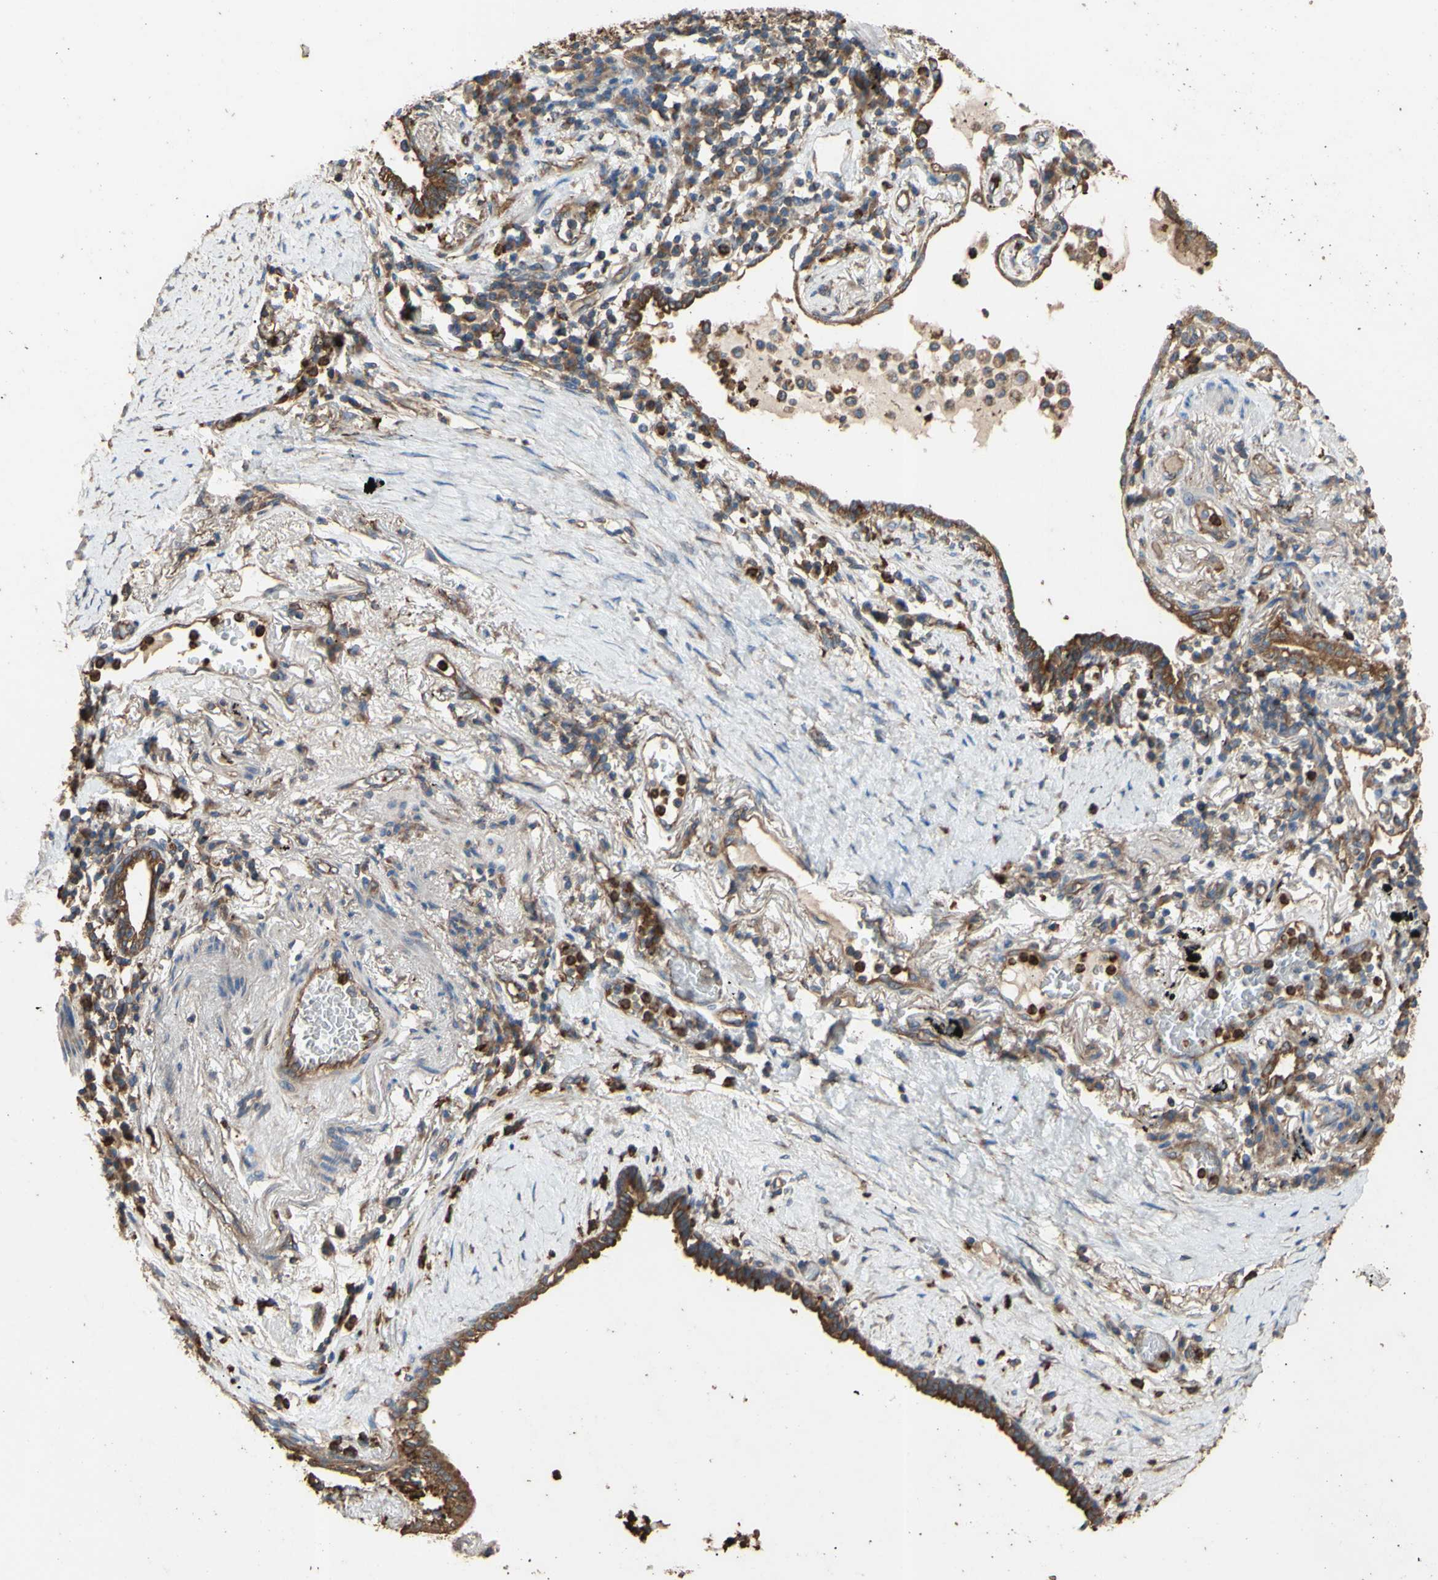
{"staining": {"intensity": "moderate", "quantity": ">75%", "location": "cytoplasmic/membranous"}, "tissue": "lung cancer", "cell_type": "Tumor cells", "image_type": "cancer", "snomed": [{"axis": "morphology", "description": "Adenocarcinoma, NOS"}, {"axis": "topography", "description": "Lung"}], "caption": "Human lung adenocarcinoma stained with a protein marker demonstrates moderate staining in tumor cells.", "gene": "CTTN", "patient": {"sex": "female", "age": 70}}